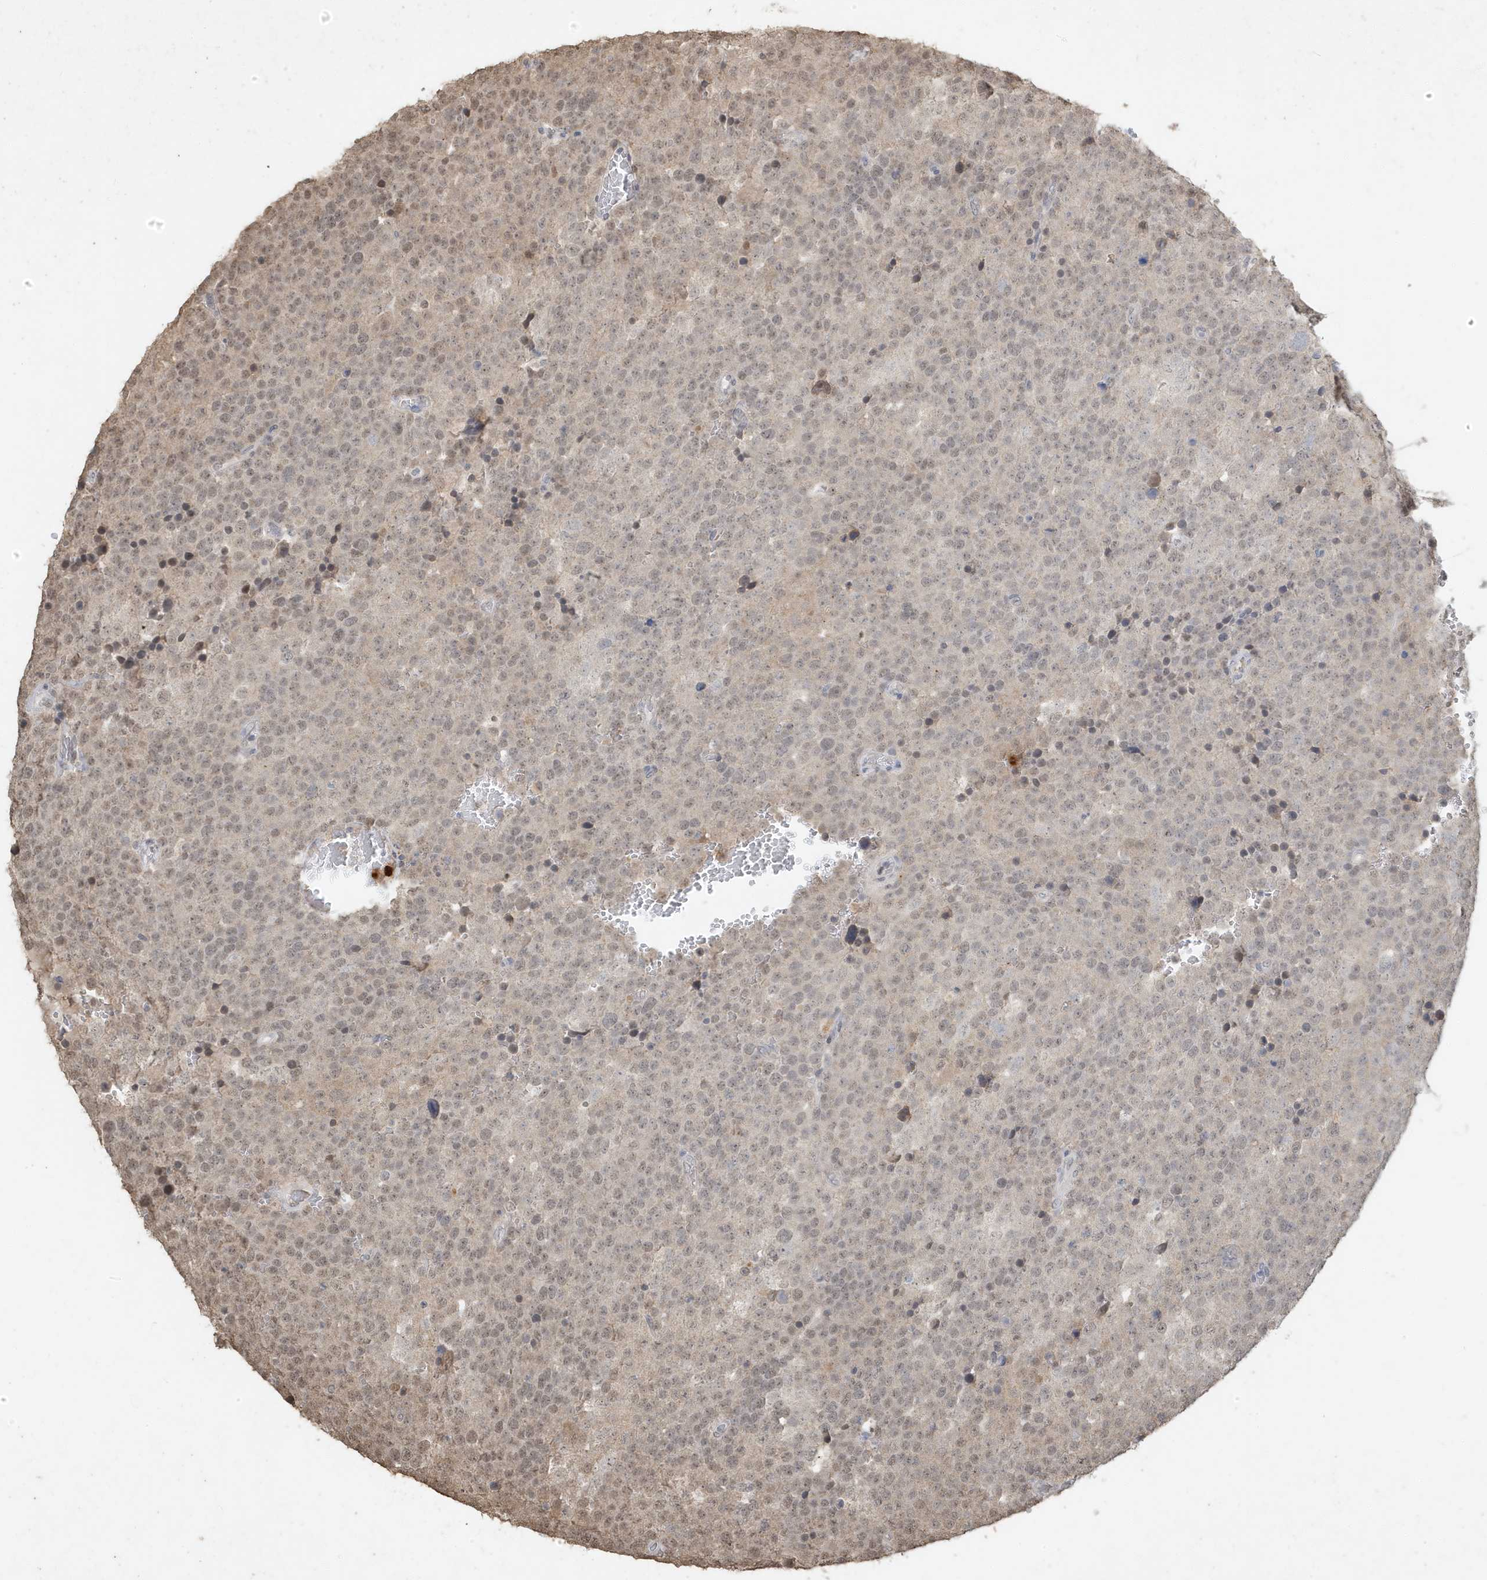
{"staining": {"intensity": "weak", "quantity": "25%-75%", "location": "nuclear"}, "tissue": "testis cancer", "cell_type": "Tumor cells", "image_type": "cancer", "snomed": [{"axis": "morphology", "description": "Seminoma, NOS"}, {"axis": "topography", "description": "Testis"}], "caption": "Seminoma (testis) stained with a protein marker exhibits weak staining in tumor cells.", "gene": "DEFA1", "patient": {"sex": "male", "age": 71}}